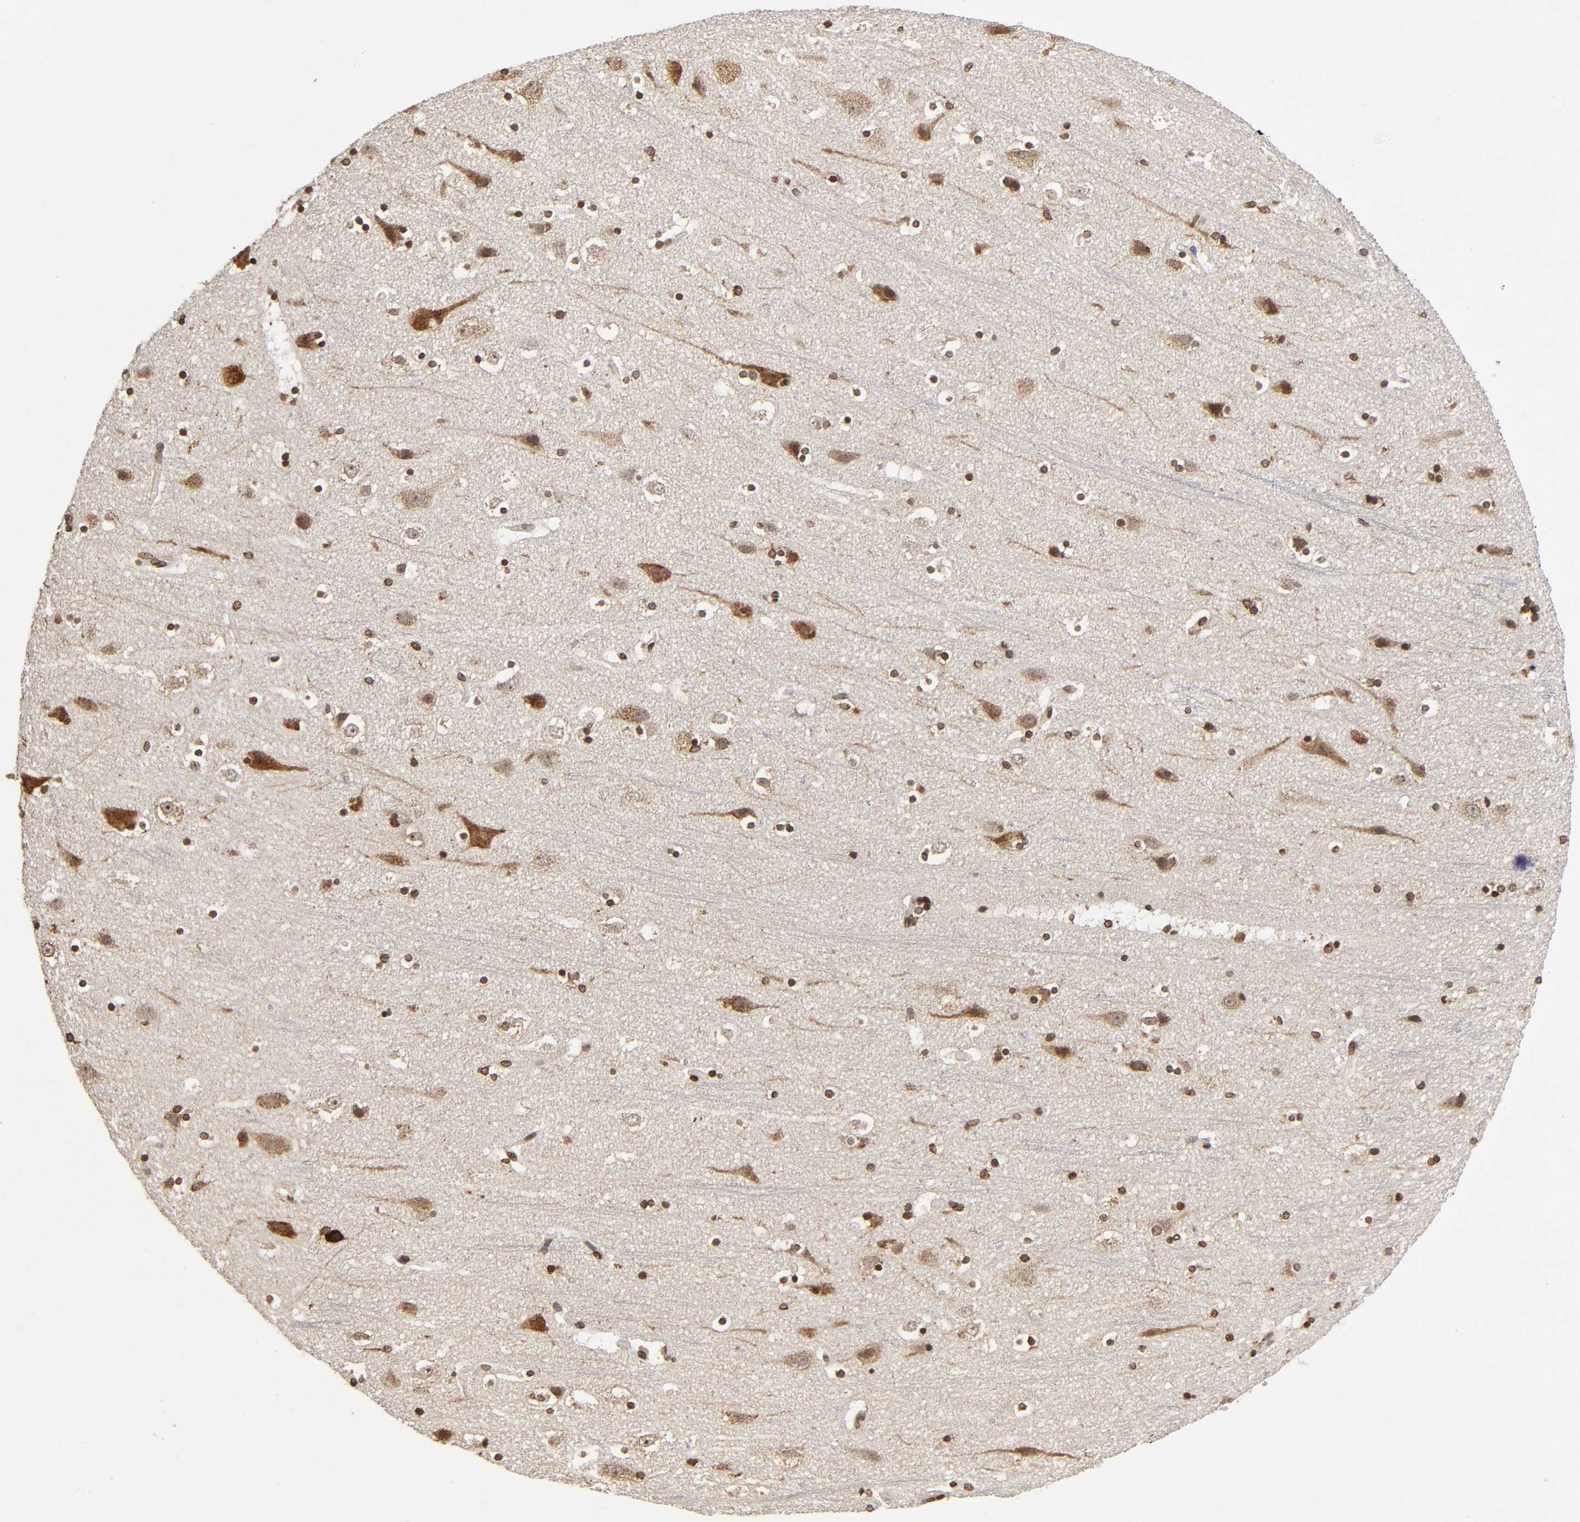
{"staining": {"intensity": "weak", "quantity": ">75%", "location": "nuclear"}, "tissue": "cerebral cortex", "cell_type": "Endothelial cells", "image_type": "normal", "snomed": [{"axis": "morphology", "description": "Normal tissue, NOS"}, {"axis": "topography", "description": "Cerebral cortex"}], "caption": "The photomicrograph displays immunohistochemical staining of benign cerebral cortex. There is weak nuclear positivity is identified in approximately >75% of endothelial cells. (Stains: DAB in brown, nuclei in blue, Microscopy: brightfield microscopy at high magnification).", "gene": "MLLT6", "patient": {"sex": "male", "age": 45}}